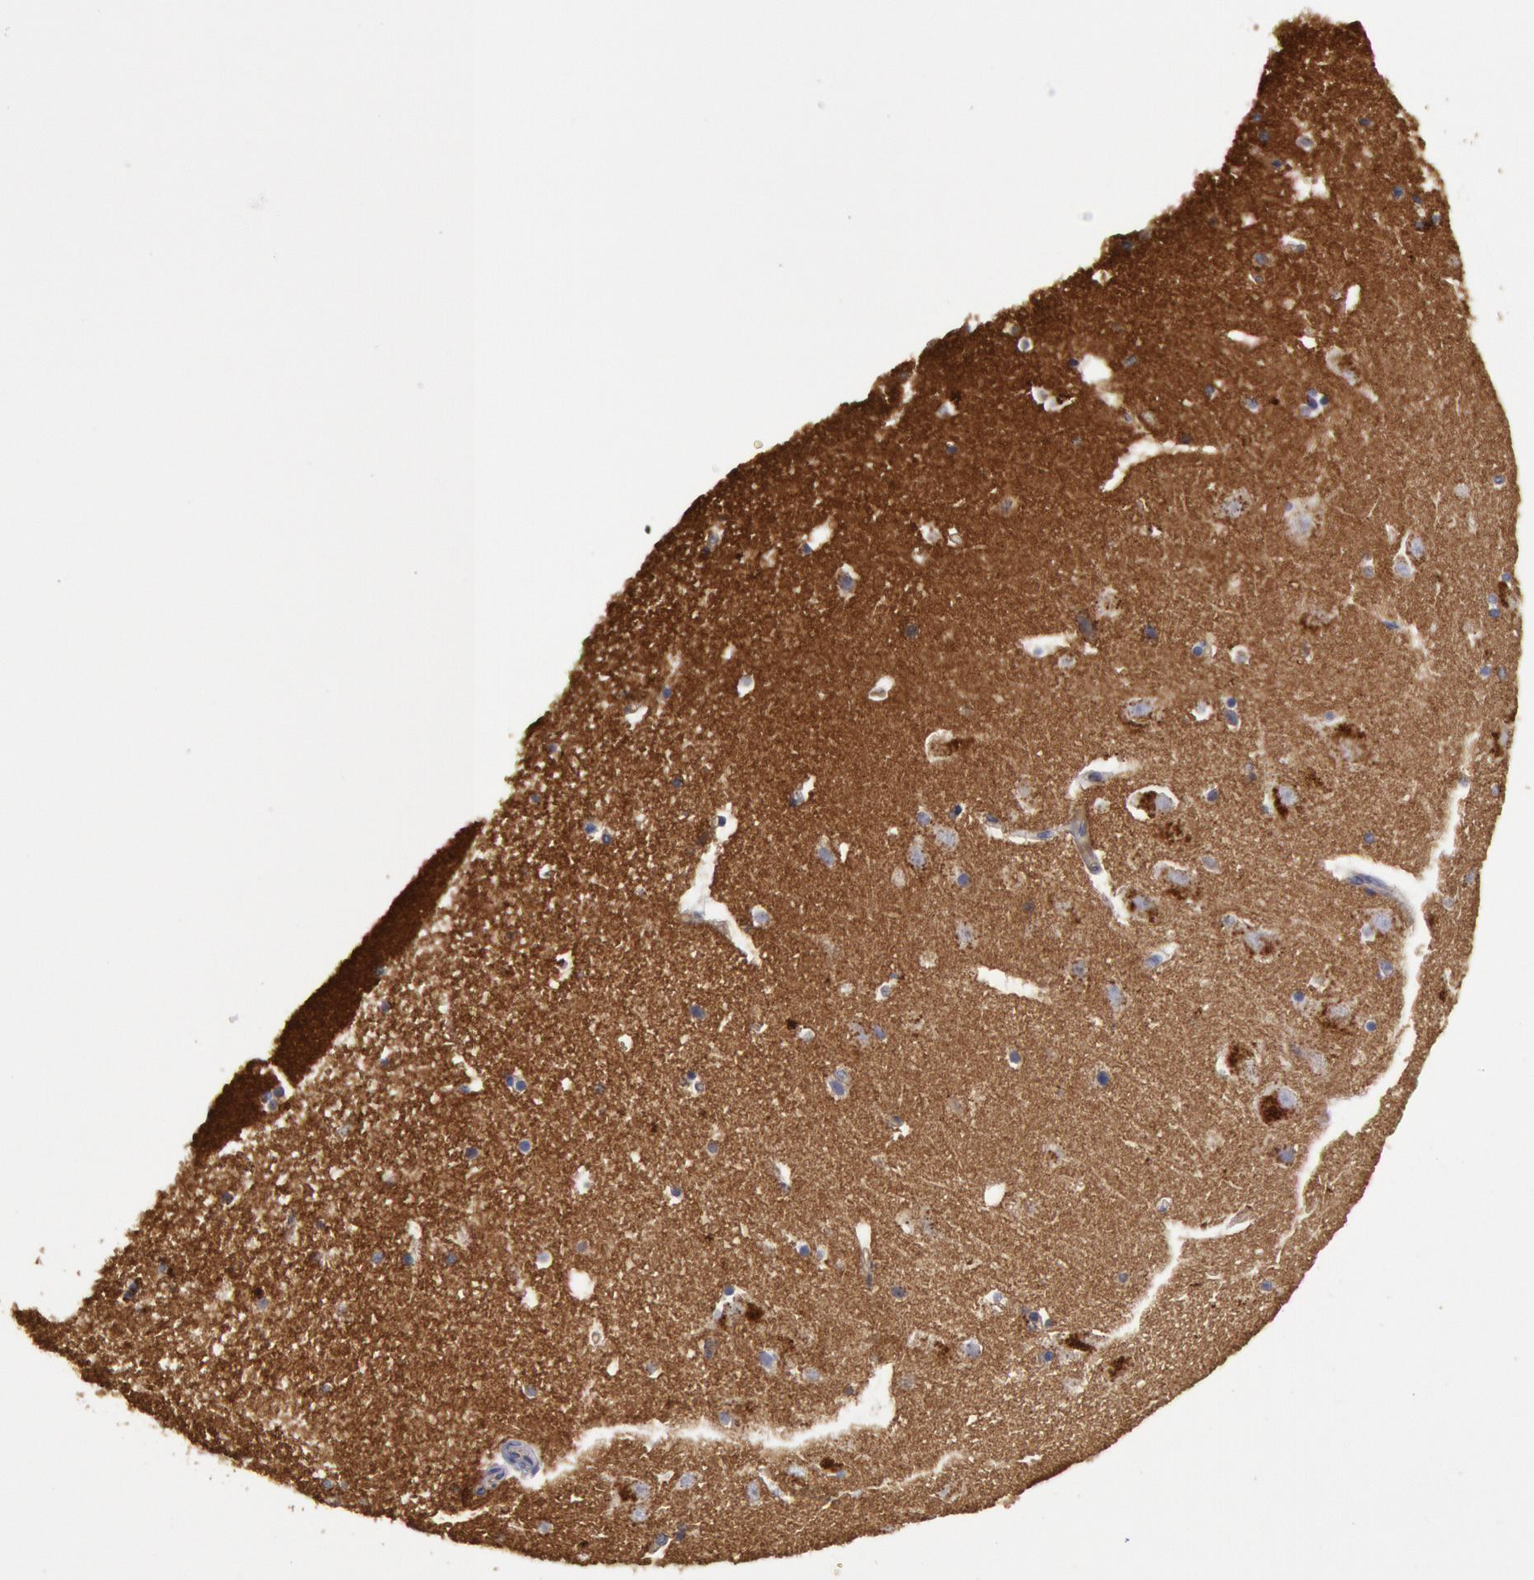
{"staining": {"intensity": "negative", "quantity": "none", "location": "none"}, "tissue": "hippocampus", "cell_type": "Glial cells", "image_type": "normal", "snomed": [{"axis": "morphology", "description": "Normal tissue, NOS"}, {"axis": "topography", "description": "Hippocampus"}], "caption": "Immunohistochemical staining of benign hippocampus exhibits no significant staining in glial cells.", "gene": "FLOT1", "patient": {"sex": "male", "age": 45}}